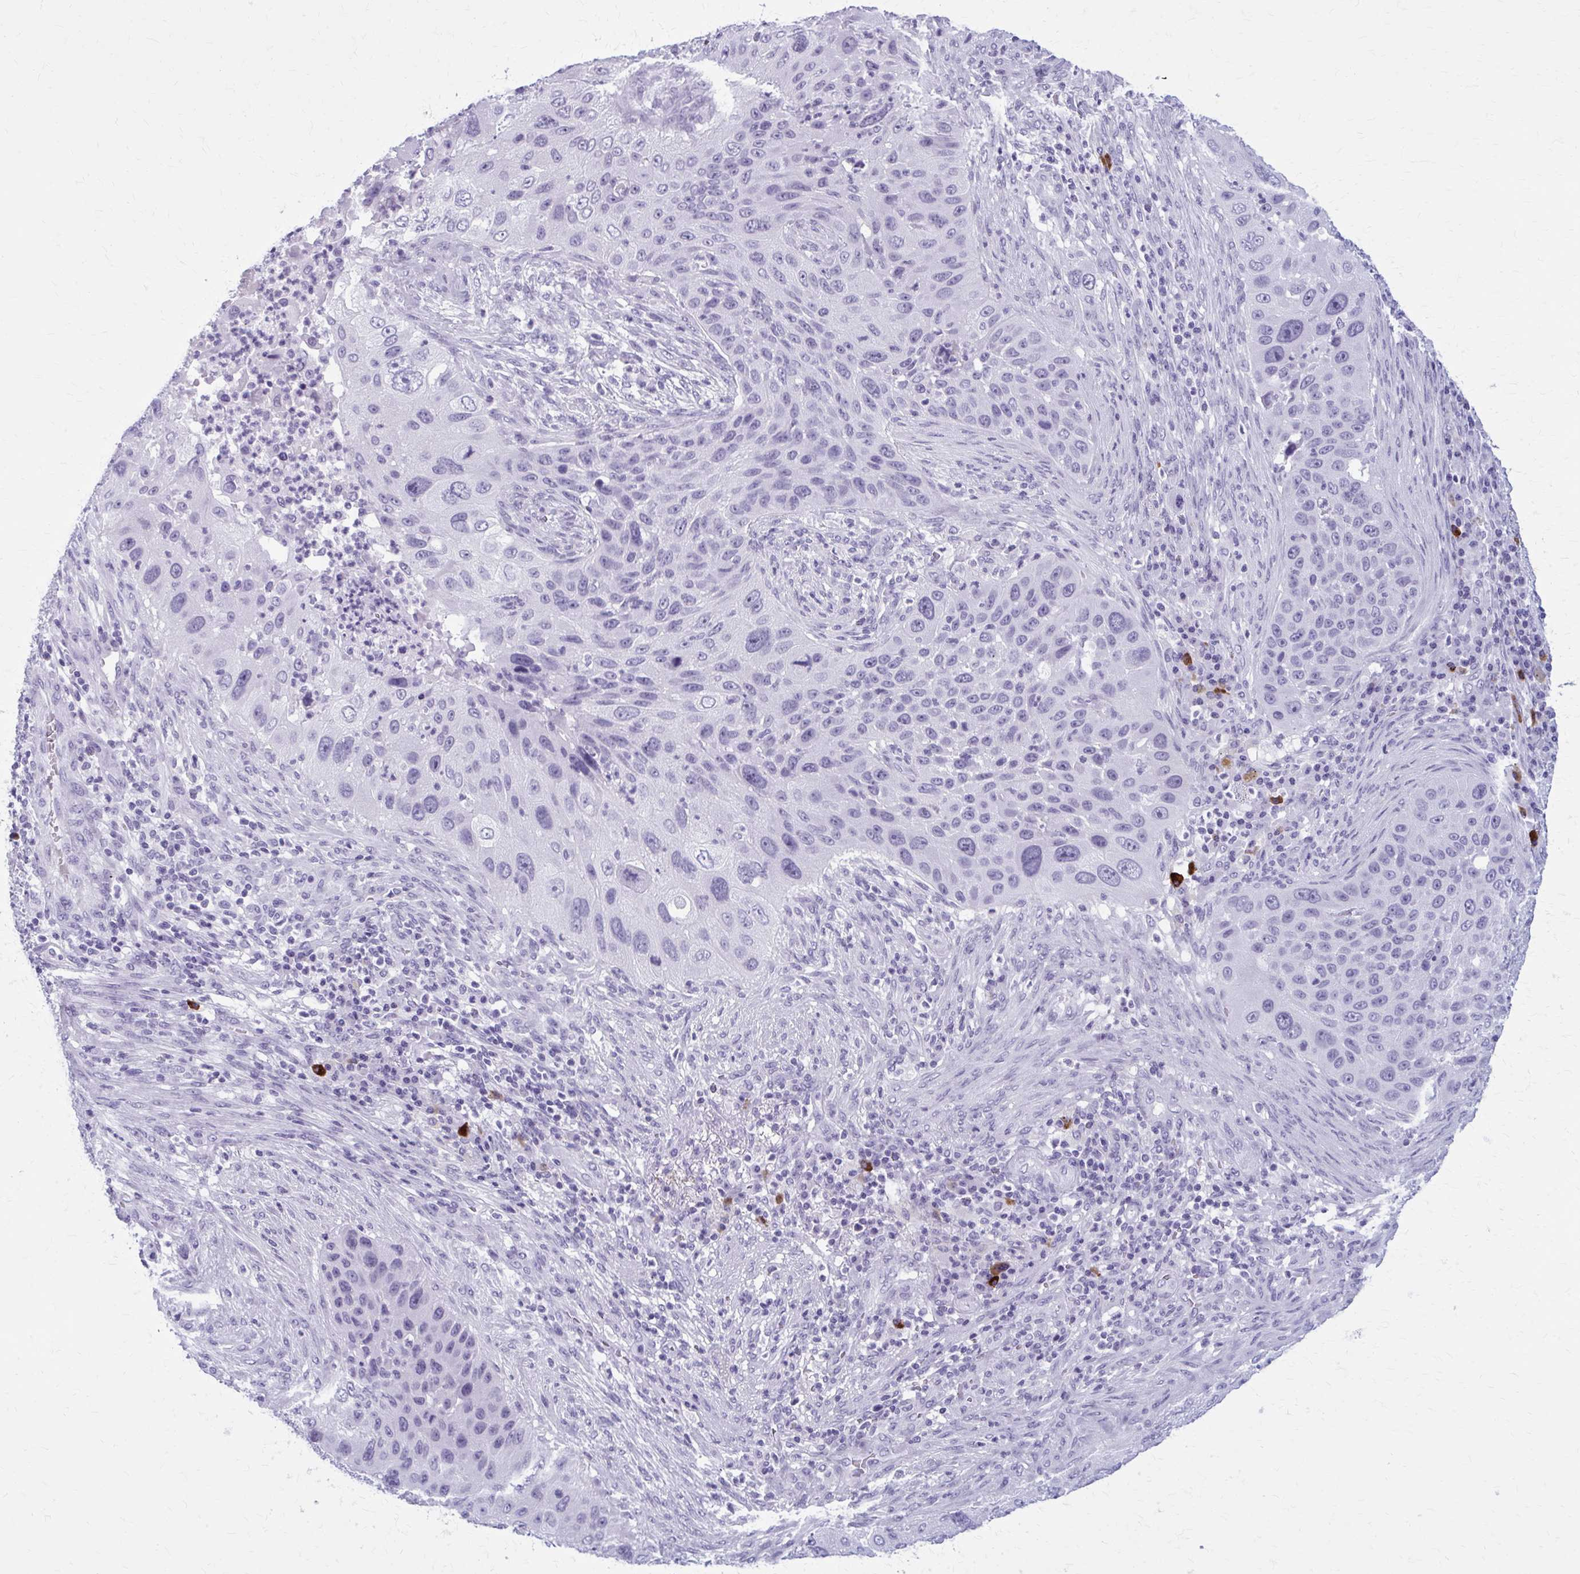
{"staining": {"intensity": "negative", "quantity": "none", "location": "none"}, "tissue": "lung cancer", "cell_type": "Tumor cells", "image_type": "cancer", "snomed": [{"axis": "morphology", "description": "Squamous cell carcinoma, NOS"}, {"axis": "topography", "description": "Lung"}], "caption": "Tumor cells are negative for brown protein staining in lung cancer (squamous cell carcinoma). (Stains: DAB (3,3'-diaminobenzidine) immunohistochemistry (IHC) with hematoxylin counter stain, Microscopy: brightfield microscopy at high magnification).", "gene": "ZDHHC7", "patient": {"sex": "male", "age": 63}}